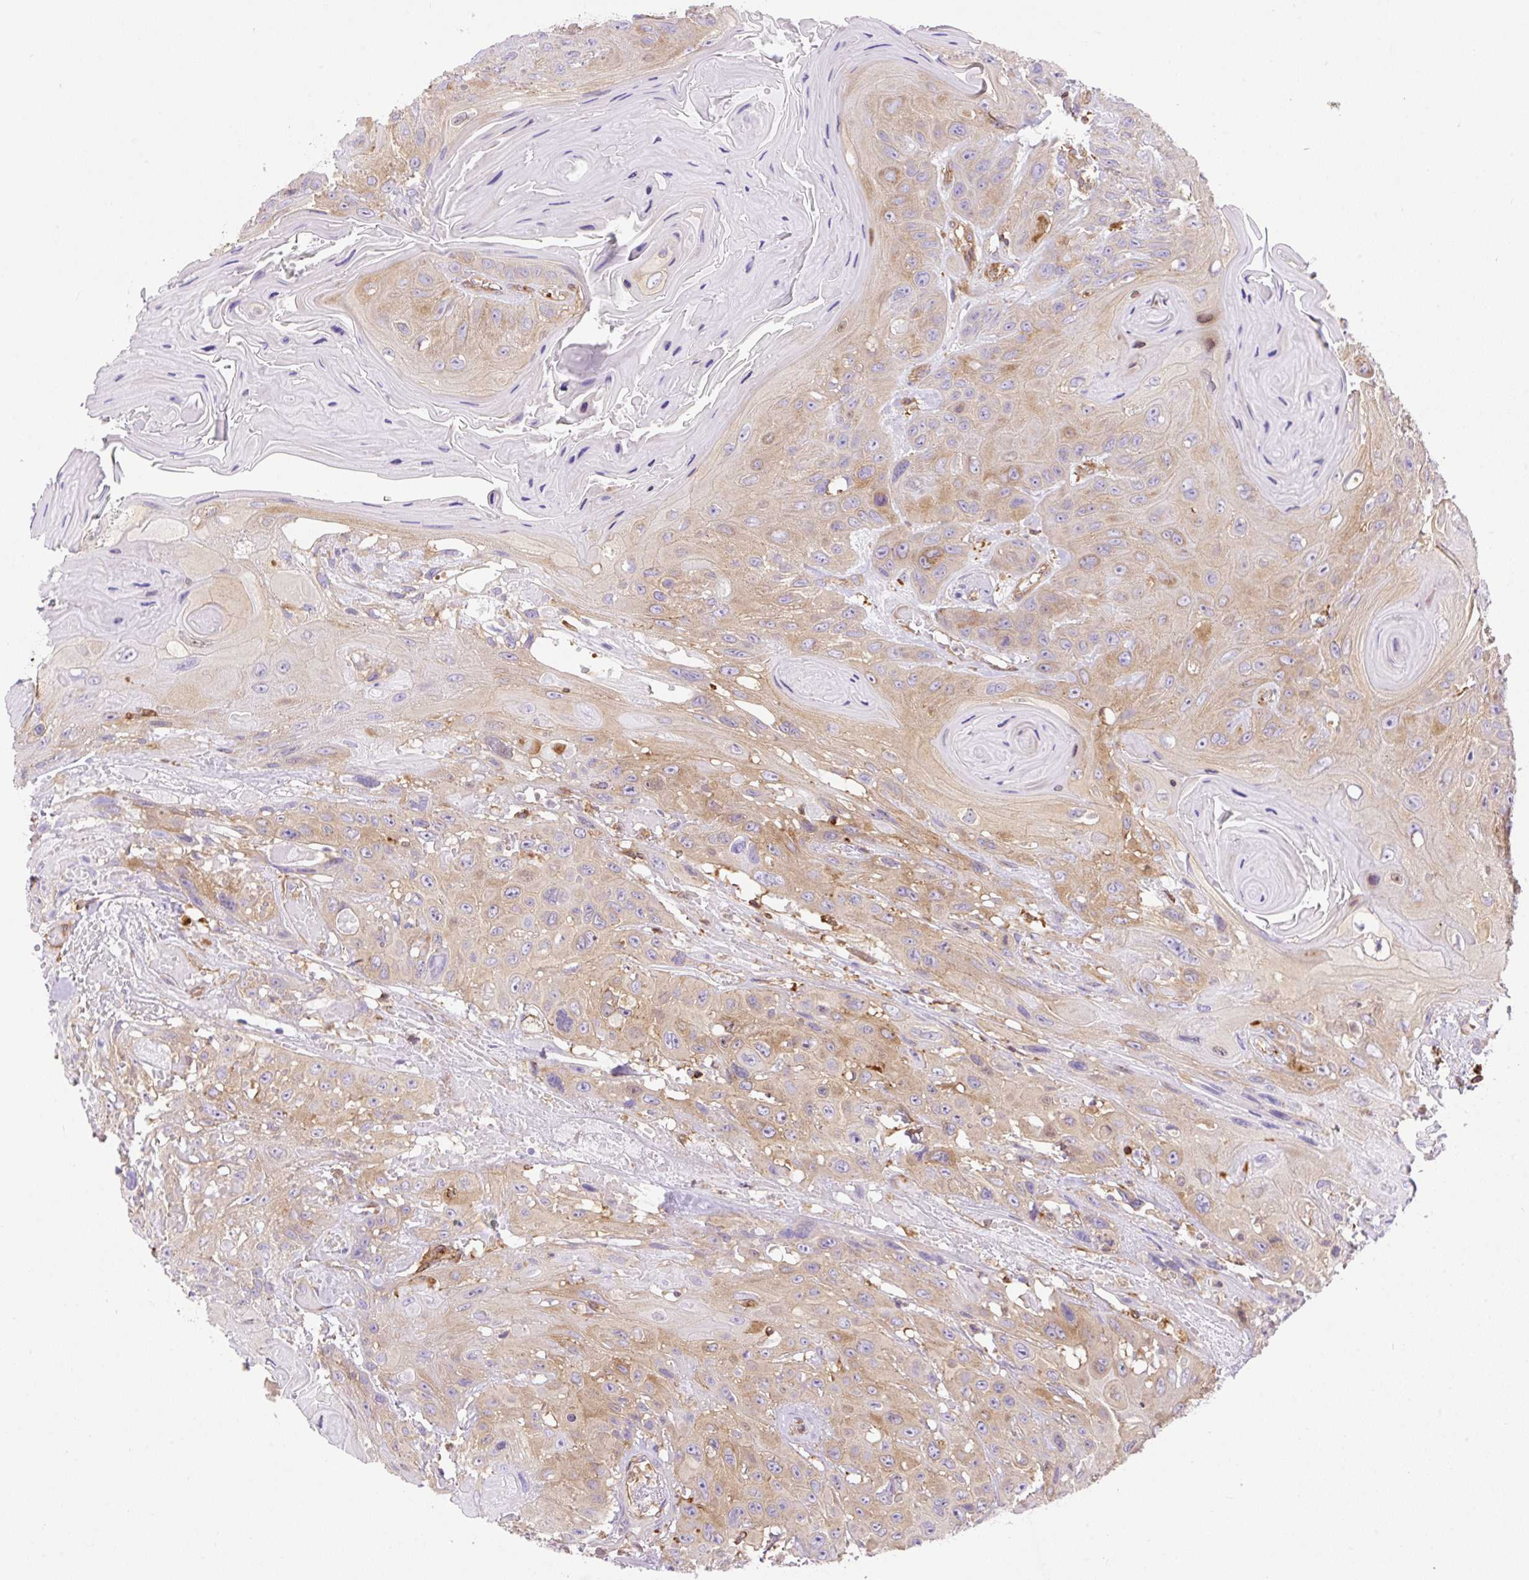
{"staining": {"intensity": "moderate", "quantity": "25%-75%", "location": "cytoplasmic/membranous"}, "tissue": "head and neck cancer", "cell_type": "Tumor cells", "image_type": "cancer", "snomed": [{"axis": "morphology", "description": "Squamous cell carcinoma, NOS"}, {"axis": "topography", "description": "Head-Neck"}], "caption": "Immunohistochemistry (IHC) photomicrograph of neoplastic tissue: squamous cell carcinoma (head and neck) stained using immunohistochemistry (IHC) exhibits medium levels of moderate protein expression localized specifically in the cytoplasmic/membranous of tumor cells, appearing as a cytoplasmic/membranous brown color.", "gene": "DNM2", "patient": {"sex": "female", "age": 59}}